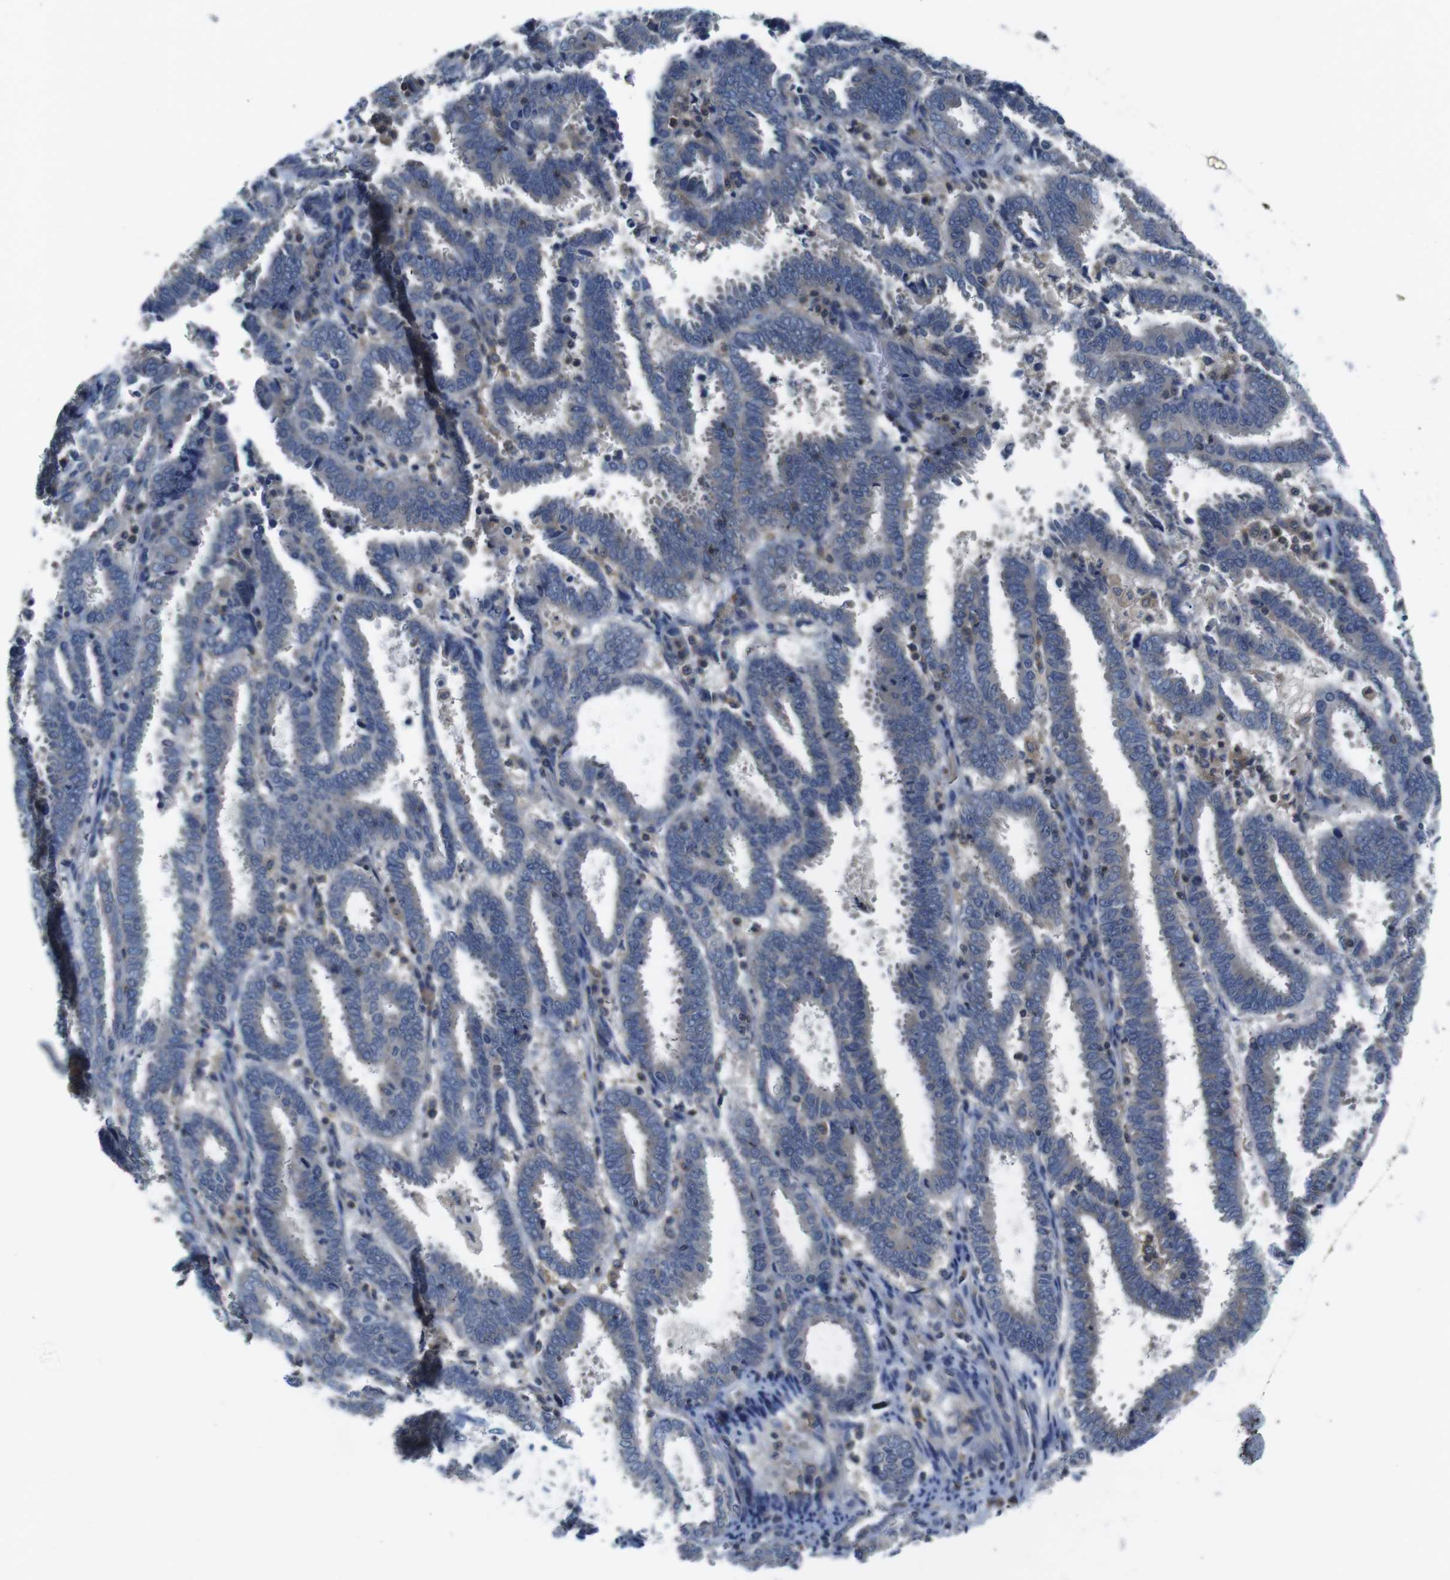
{"staining": {"intensity": "negative", "quantity": "none", "location": "none"}, "tissue": "endometrial cancer", "cell_type": "Tumor cells", "image_type": "cancer", "snomed": [{"axis": "morphology", "description": "Adenocarcinoma, NOS"}, {"axis": "topography", "description": "Uterus"}], "caption": "The image displays no staining of tumor cells in endometrial adenocarcinoma.", "gene": "PIK3CD", "patient": {"sex": "female", "age": 83}}